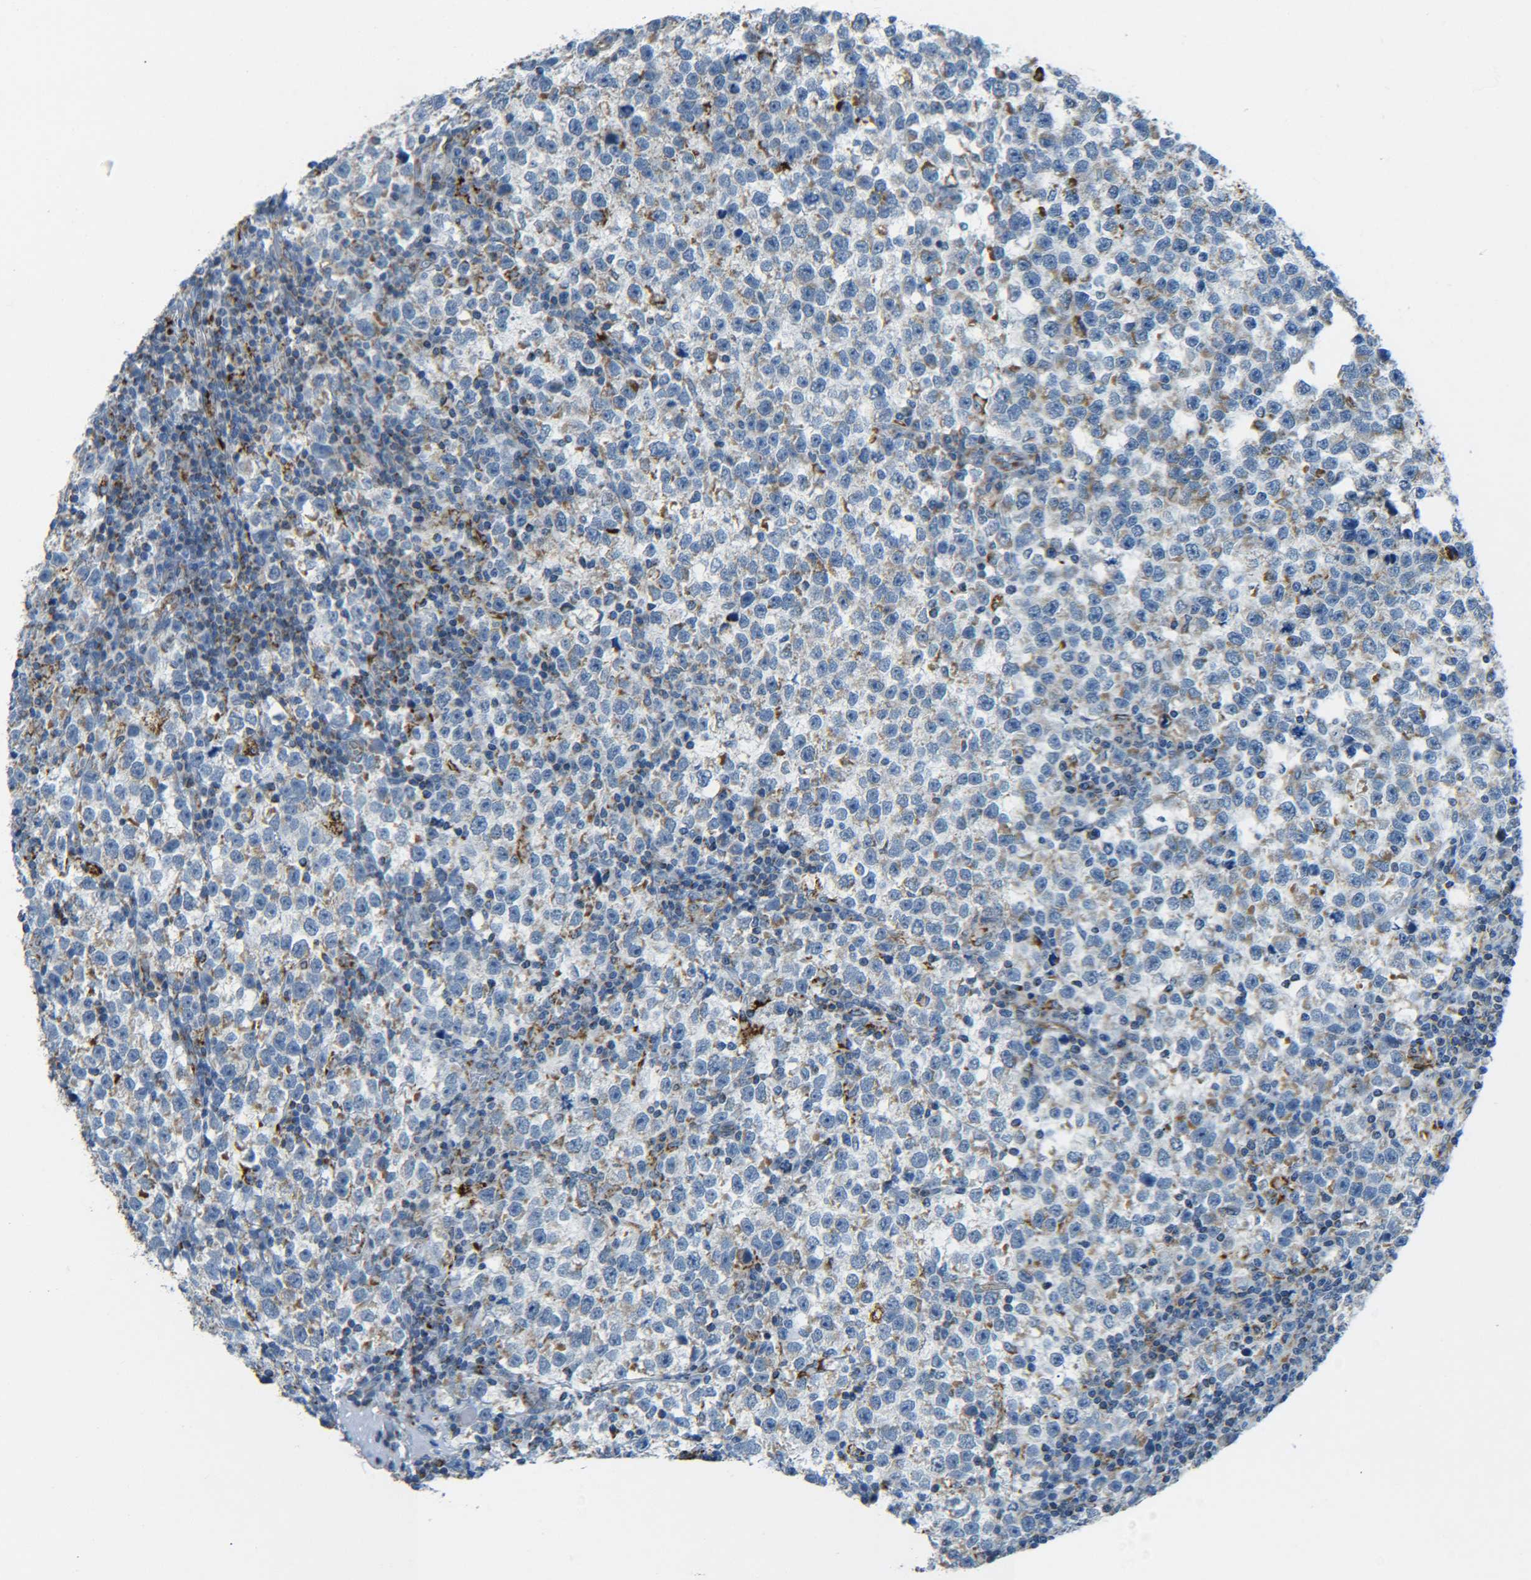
{"staining": {"intensity": "moderate", "quantity": "<25%", "location": "cytoplasmic/membranous"}, "tissue": "testis cancer", "cell_type": "Tumor cells", "image_type": "cancer", "snomed": [{"axis": "morphology", "description": "Seminoma, NOS"}, {"axis": "topography", "description": "Testis"}], "caption": "The image displays staining of testis seminoma, revealing moderate cytoplasmic/membranous protein staining (brown color) within tumor cells.", "gene": "CYB5R1", "patient": {"sex": "male", "age": 43}}